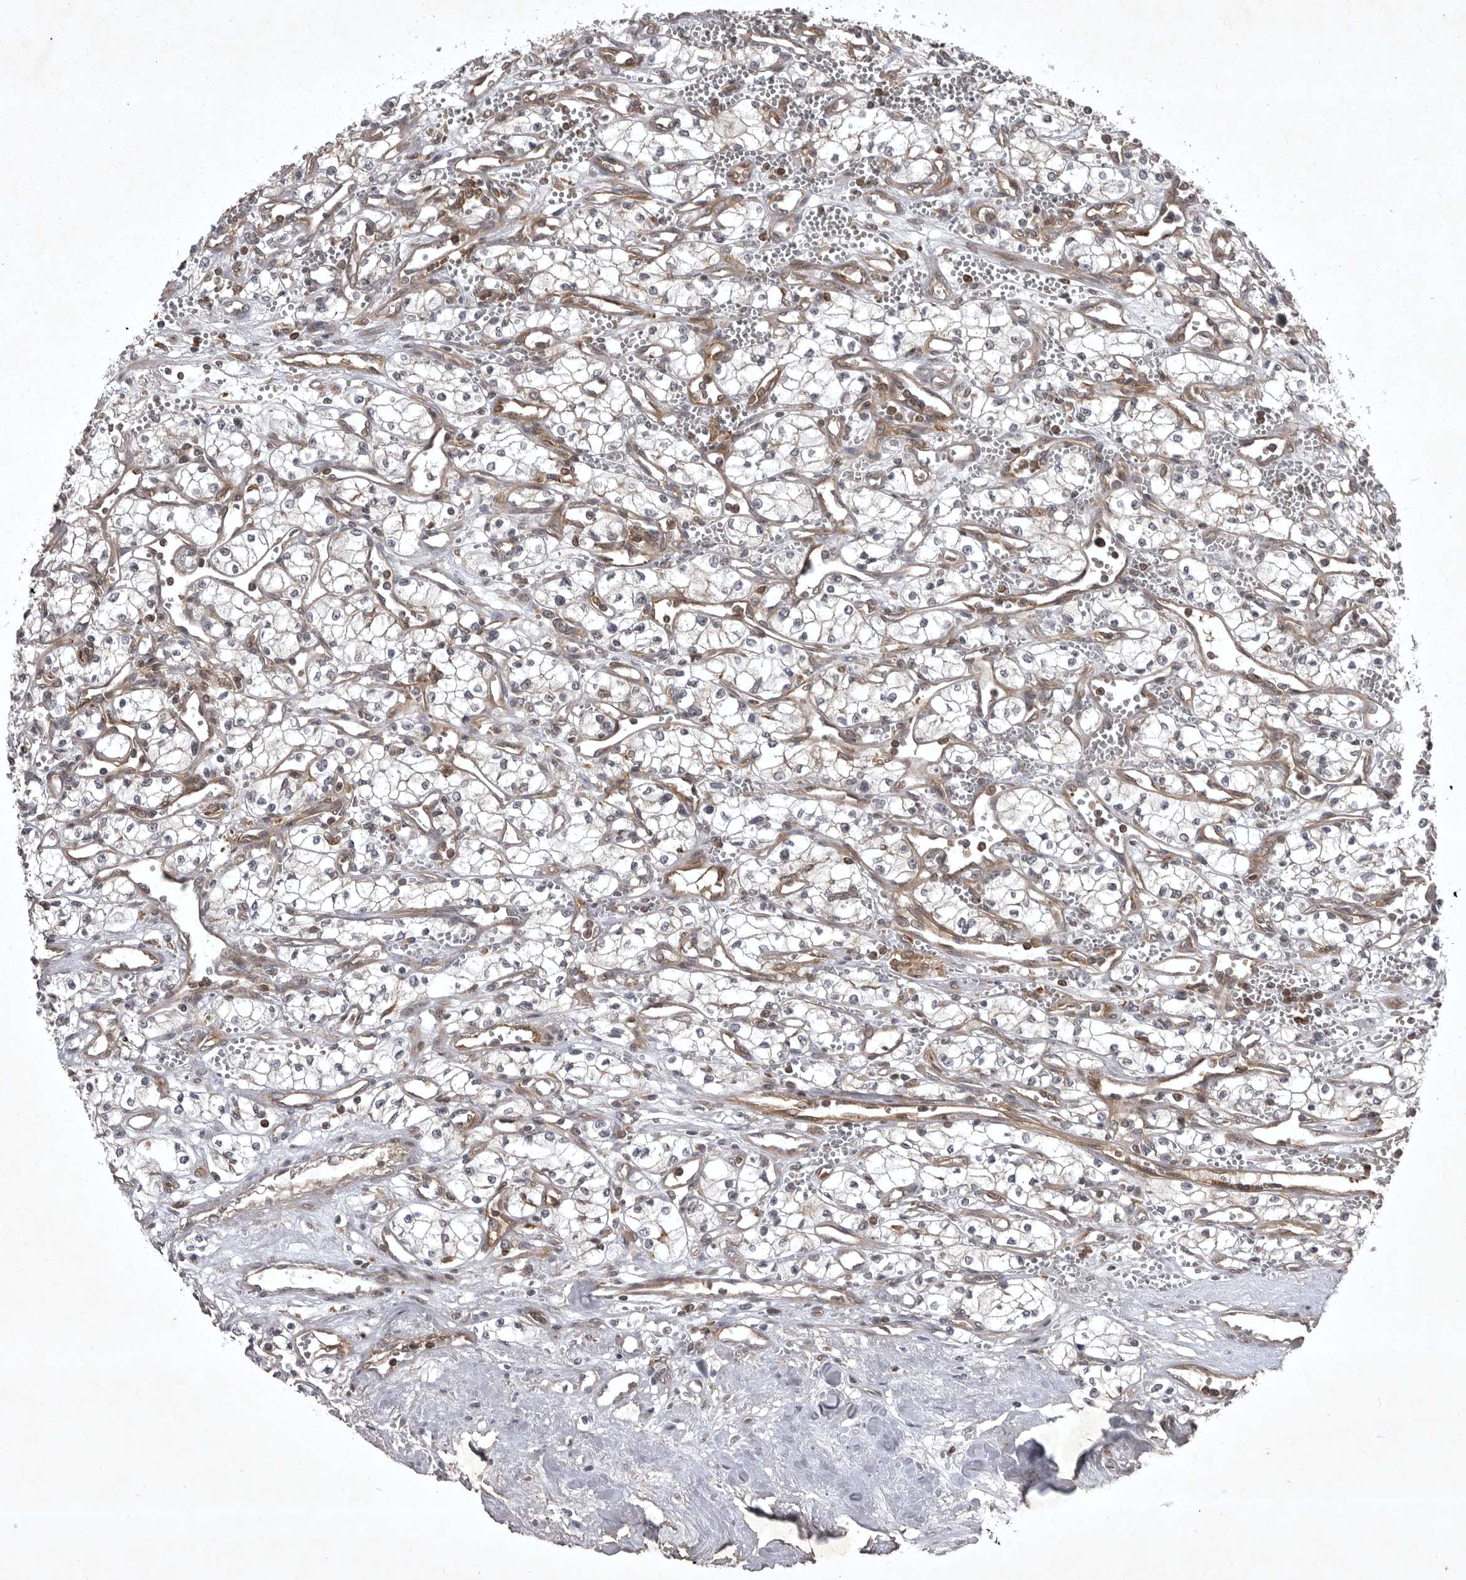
{"staining": {"intensity": "weak", "quantity": "25%-75%", "location": "cytoplasmic/membranous"}, "tissue": "renal cancer", "cell_type": "Tumor cells", "image_type": "cancer", "snomed": [{"axis": "morphology", "description": "Adenocarcinoma, NOS"}, {"axis": "topography", "description": "Kidney"}], "caption": "There is low levels of weak cytoplasmic/membranous expression in tumor cells of renal cancer, as demonstrated by immunohistochemical staining (brown color).", "gene": "STK24", "patient": {"sex": "male", "age": 59}}